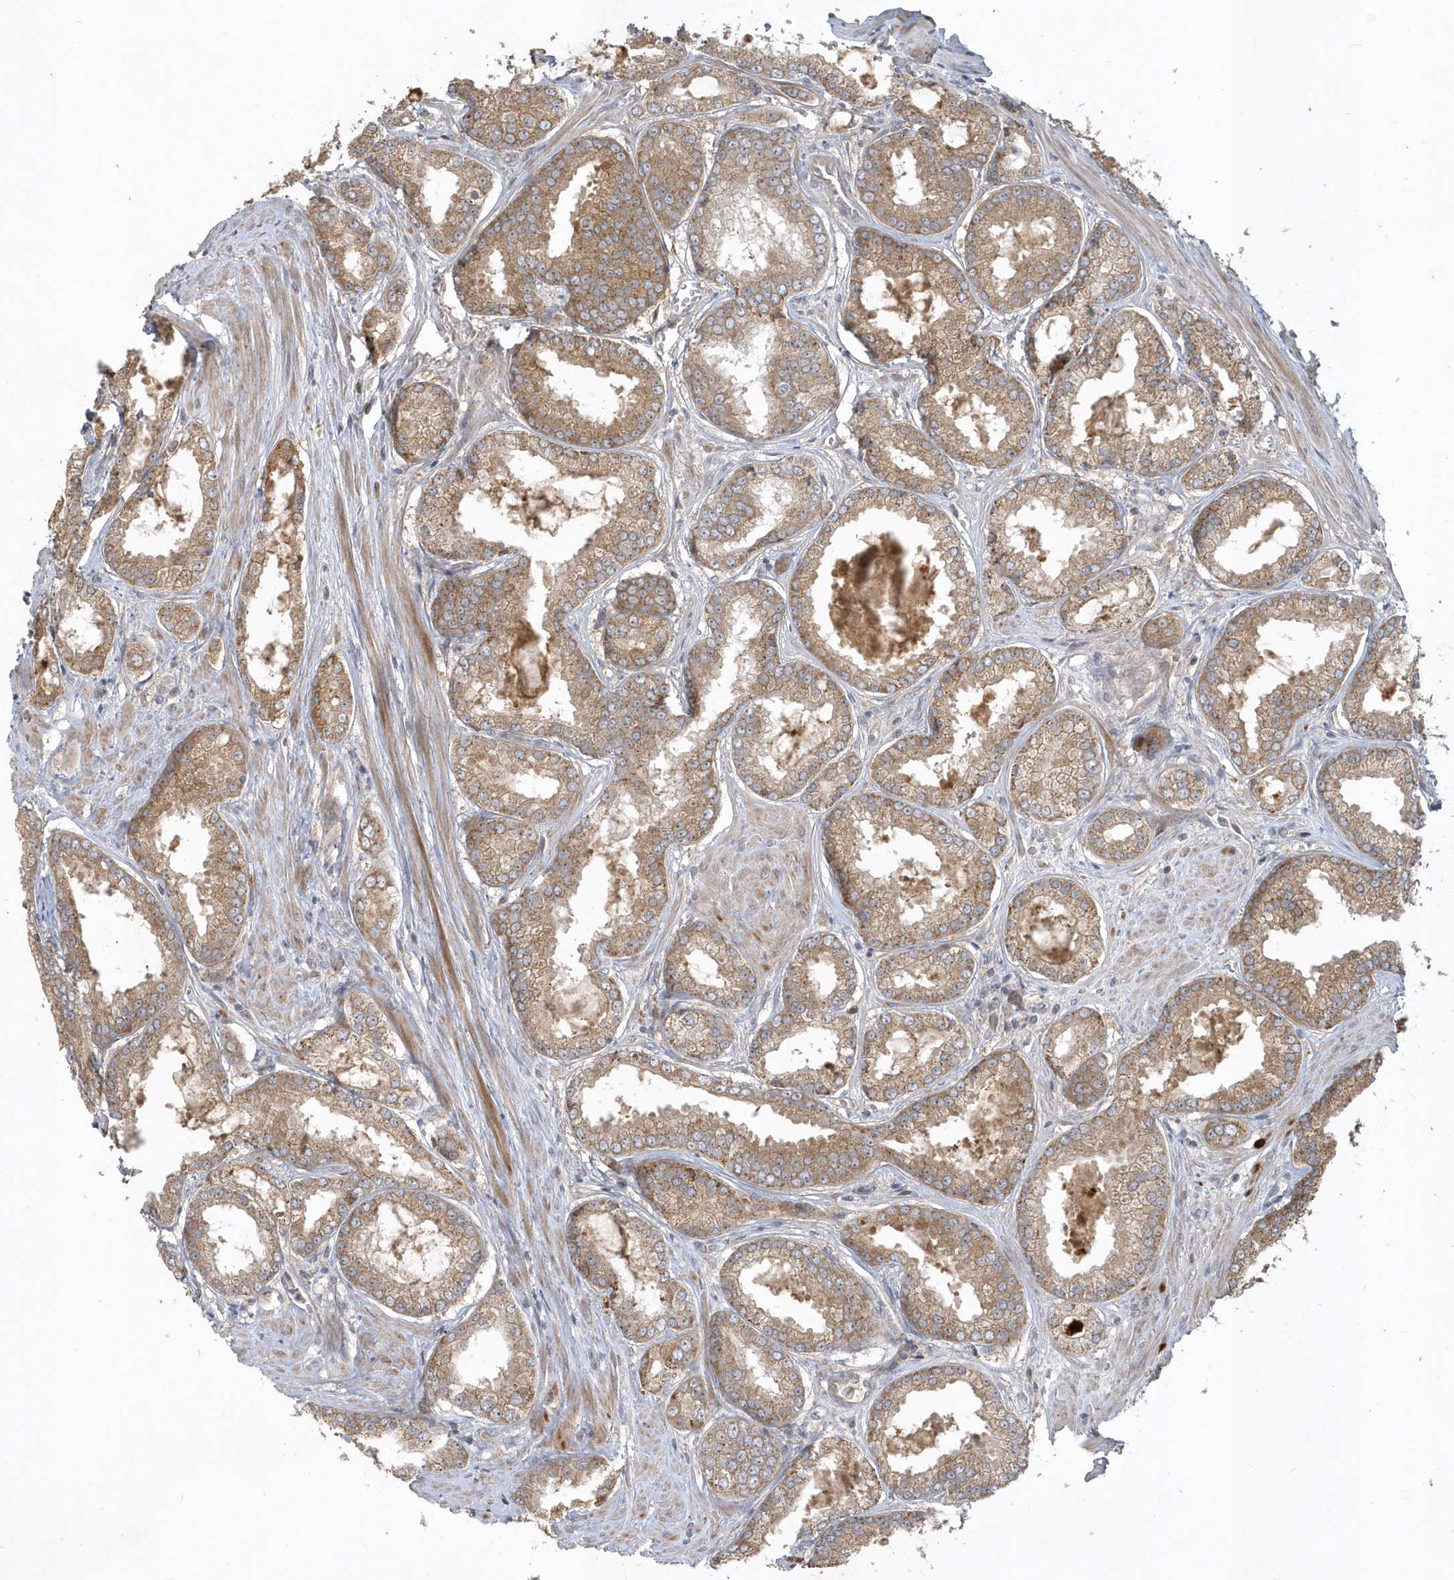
{"staining": {"intensity": "moderate", "quantity": ">75%", "location": "cytoplasmic/membranous"}, "tissue": "prostate cancer", "cell_type": "Tumor cells", "image_type": "cancer", "snomed": [{"axis": "morphology", "description": "Adenocarcinoma, Low grade"}, {"axis": "topography", "description": "Prostate"}], "caption": "About >75% of tumor cells in human low-grade adenocarcinoma (prostate) reveal moderate cytoplasmic/membranous protein expression as visualized by brown immunohistochemical staining.", "gene": "TRAIP", "patient": {"sex": "male", "age": 64}}